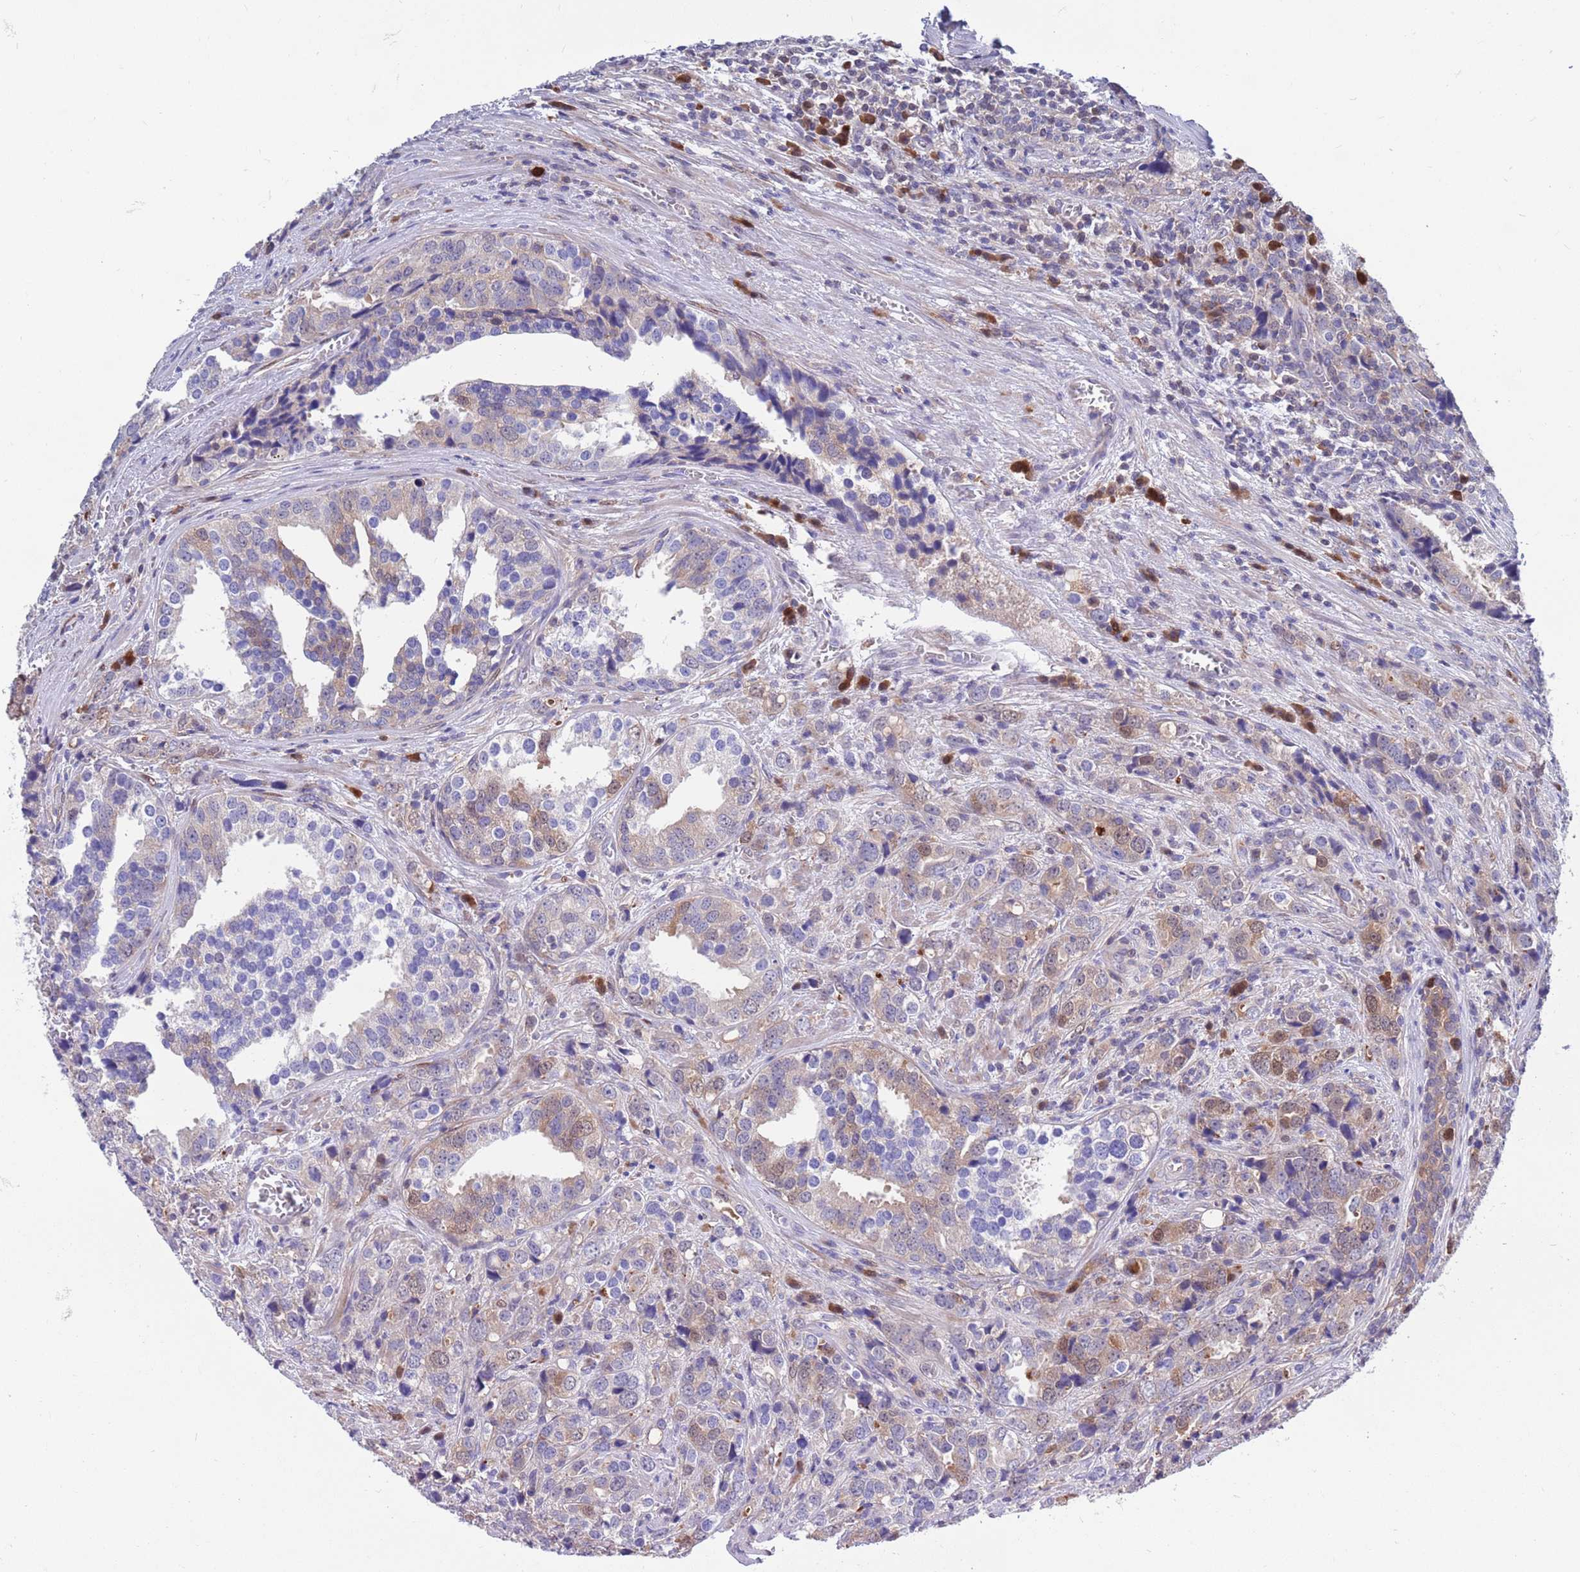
{"staining": {"intensity": "weak", "quantity": ">75%", "location": "cytoplasmic/membranous"}, "tissue": "prostate cancer", "cell_type": "Tumor cells", "image_type": "cancer", "snomed": [{"axis": "morphology", "description": "Adenocarcinoma, High grade"}, {"axis": "topography", "description": "Prostate"}], "caption": "An IHC micrograph of tumor tissue is shown. Protein staining in brown shows weak cytoplasmic/membranous positivity in prostate cancer (high-grade adenocarcinoma) within tumor cells. (DAB (3,3'-diaminobenzidine) IHC with brightfield microscopy, high magnification).", "gene": "KLHL29", "patient": {"sex": "male", "age": 71}}